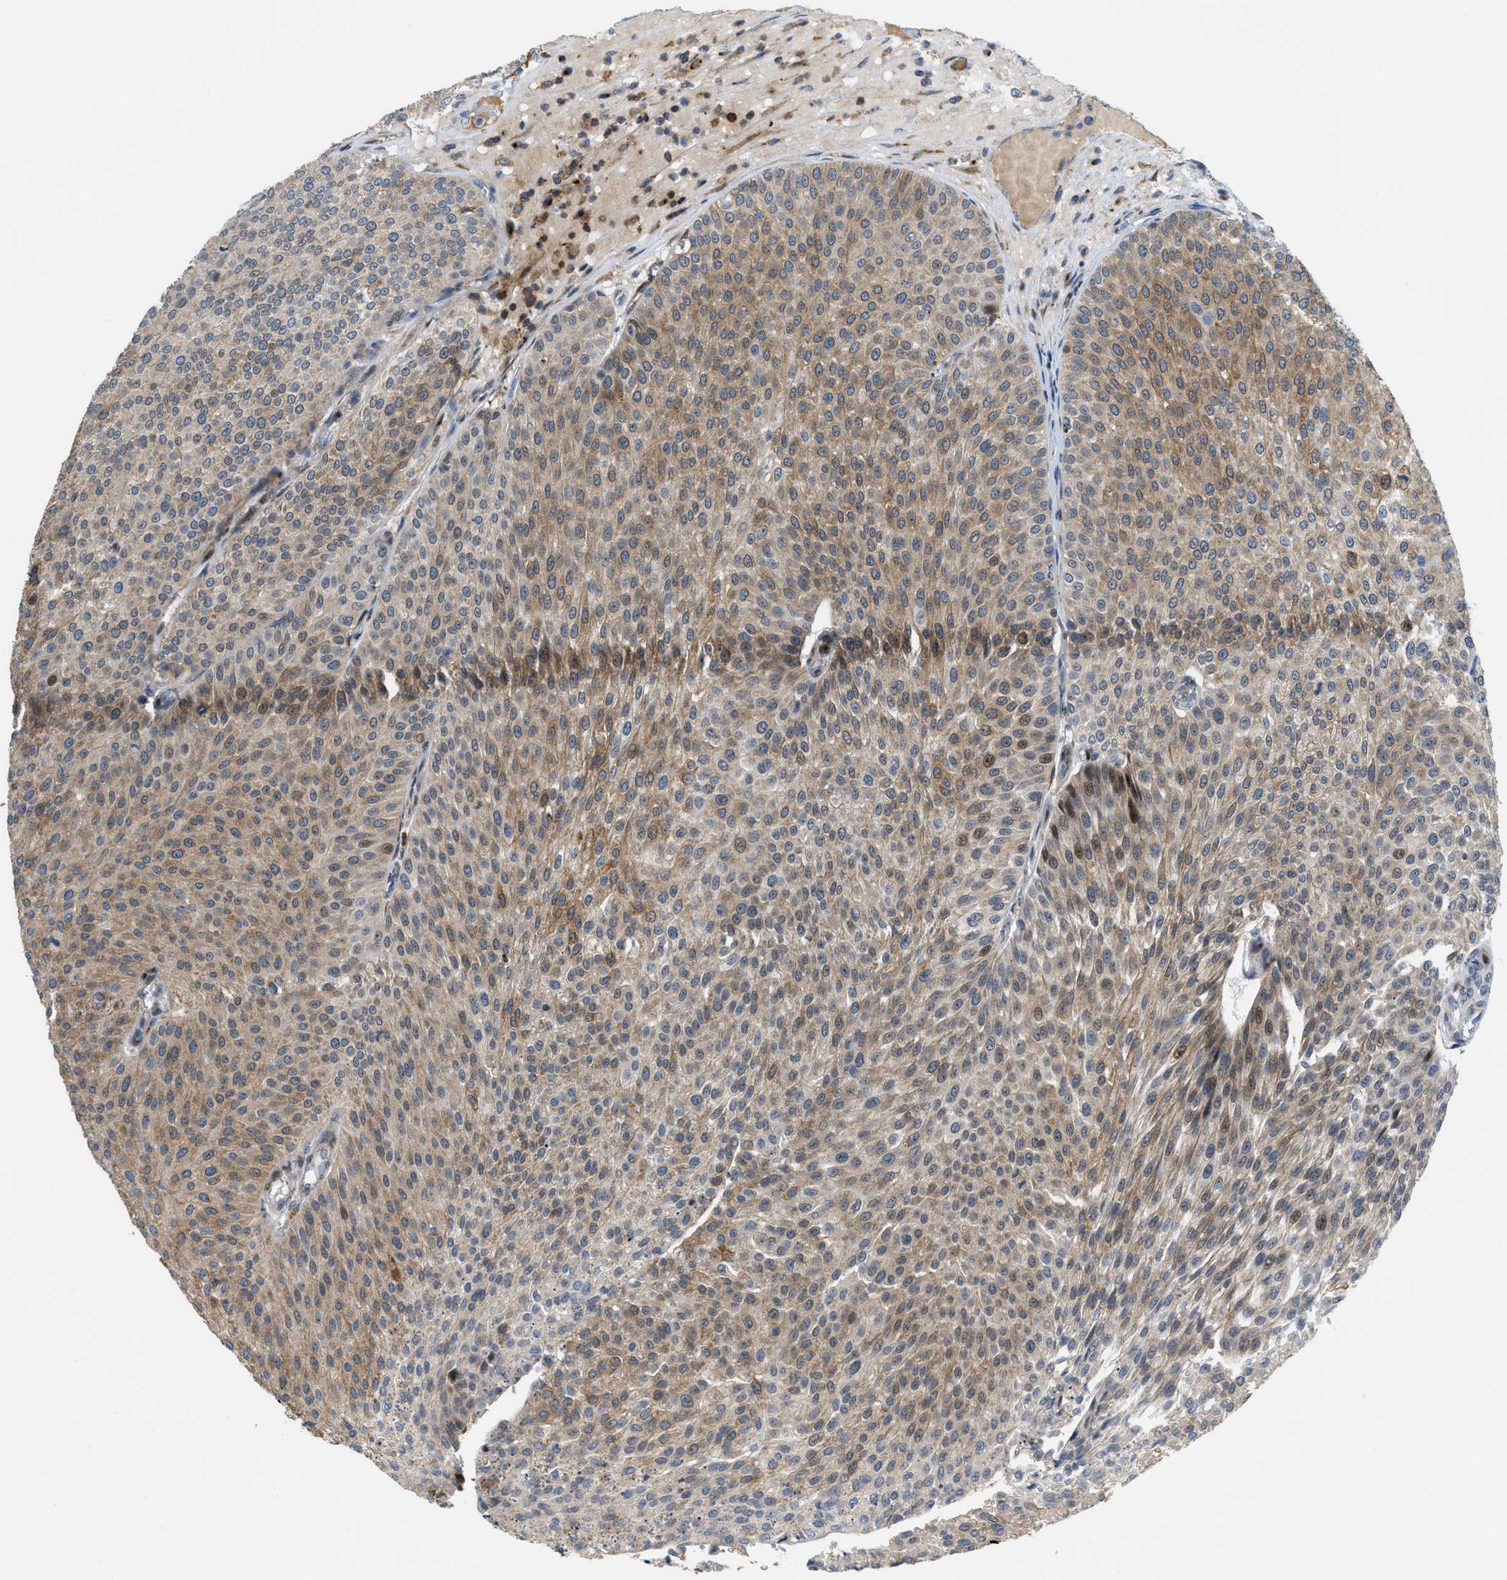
{"staining": {"intensity": "moderate", "quantity": ">75%", "location": "cytoplasmic/membranous"}, "tissue": "urothelial cancer", "cell_type": "Tumor cells", "image_type": "cancer", "snomed": [{"axis": "morphology", "description": "Urothelial carcinoma, Low grade"}, {"axis": "topography", "description": "Smooth muscle"}, {"axis": "topography", "description": "Urinary bladder"}], "caption": "Protein analysis of low-grade urothelial carcinoma tissue demonstrates moderate cytoplasmic/membranous staining in approximately >75% of tumor cells.", "gene": "DIPK1A", "patient": {"sex": "male", "age": 60}}